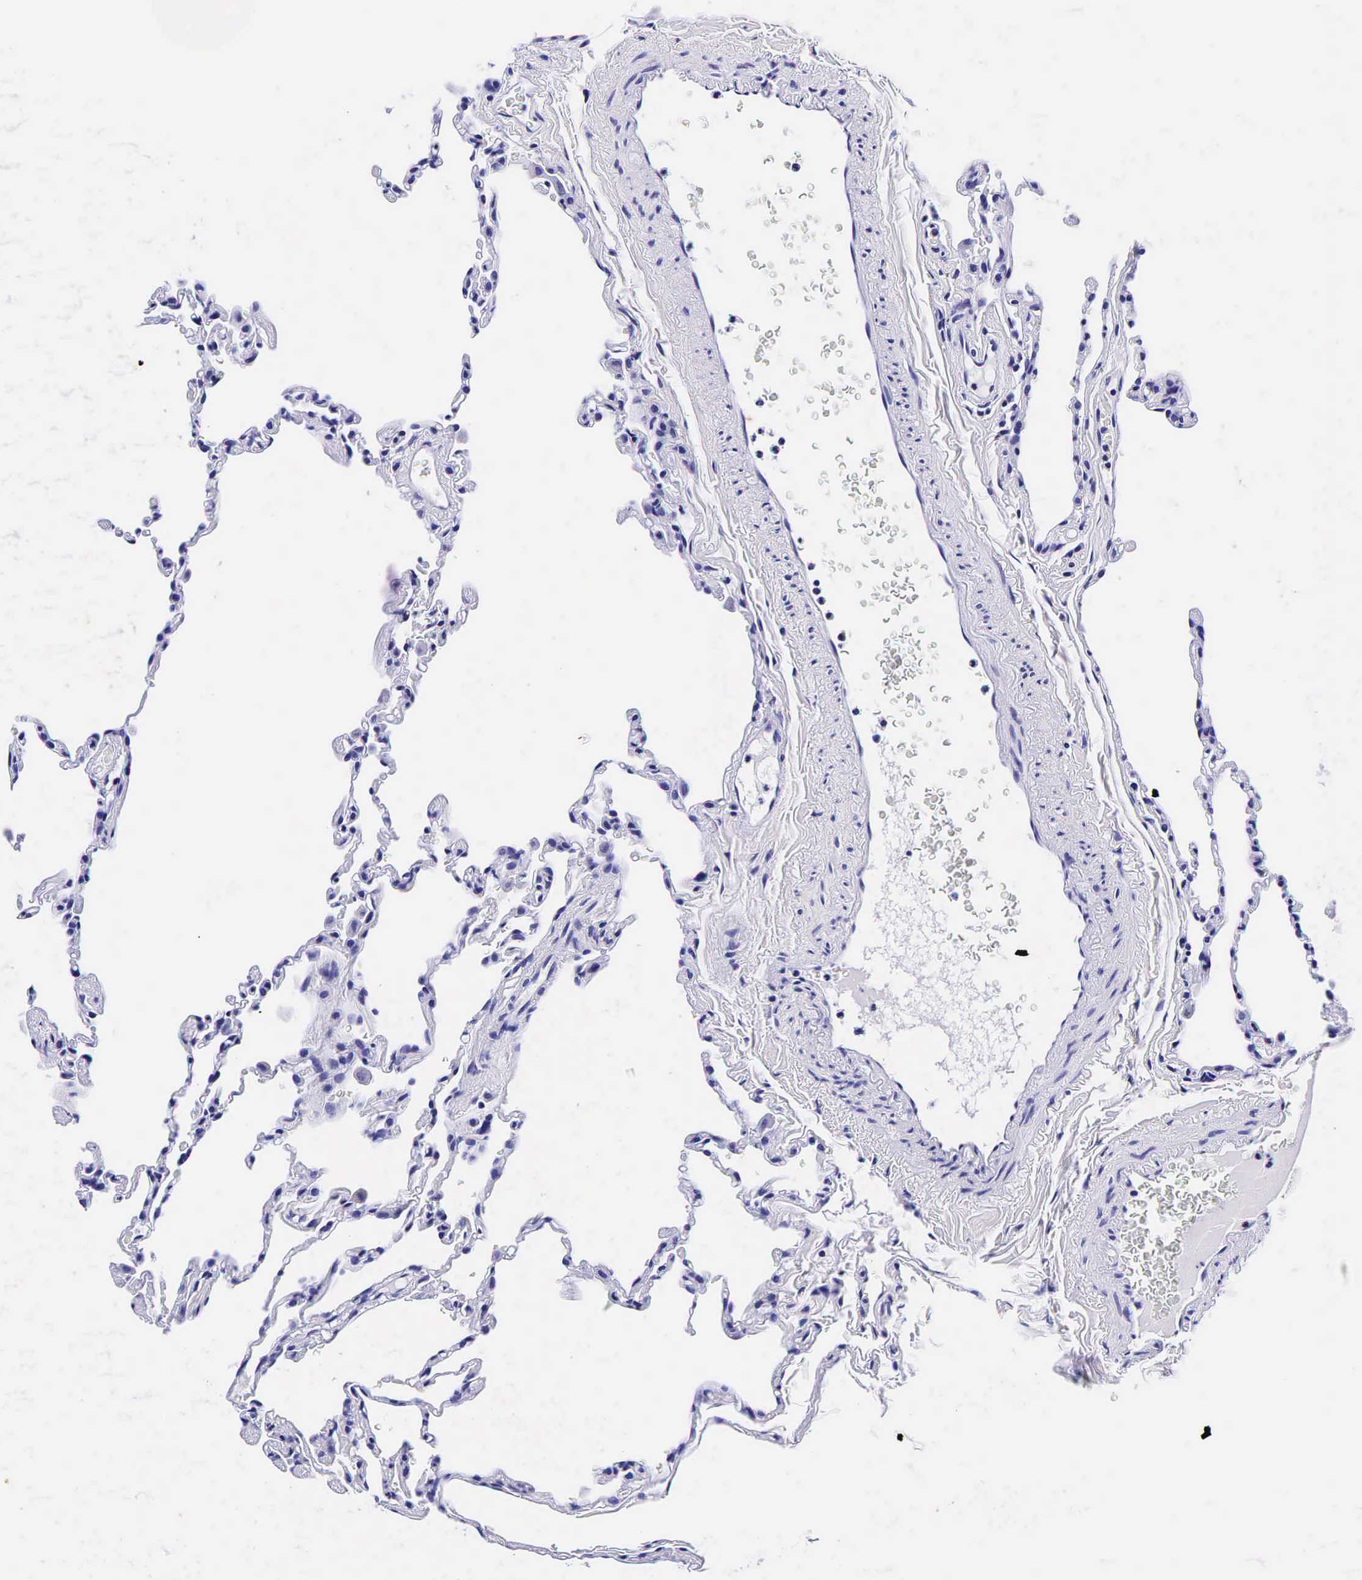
{"staining": {"intensity": "negative", "quantity": "none", "location": "none"}, "tissue": "lung", "cell_type": "Alveolar cells", "image_type": "normal", "snomed": [{"axis": "morphology", "description": "Normal tissue, NOS"}, {"axis": "topography", "description": "Lung"}], "caption": "An immunohistochemistry micrograph of benign lung is shown. There is no staining in alveolar cells of lung. (Stains: DAB (3,3'-diaminobenzidine) IHC with hematoxylin counter stain, Microscopy: brightfield microscopy at high magnification).", "gene": "GCG", "patient": {"sex": "female", "age": 61}}